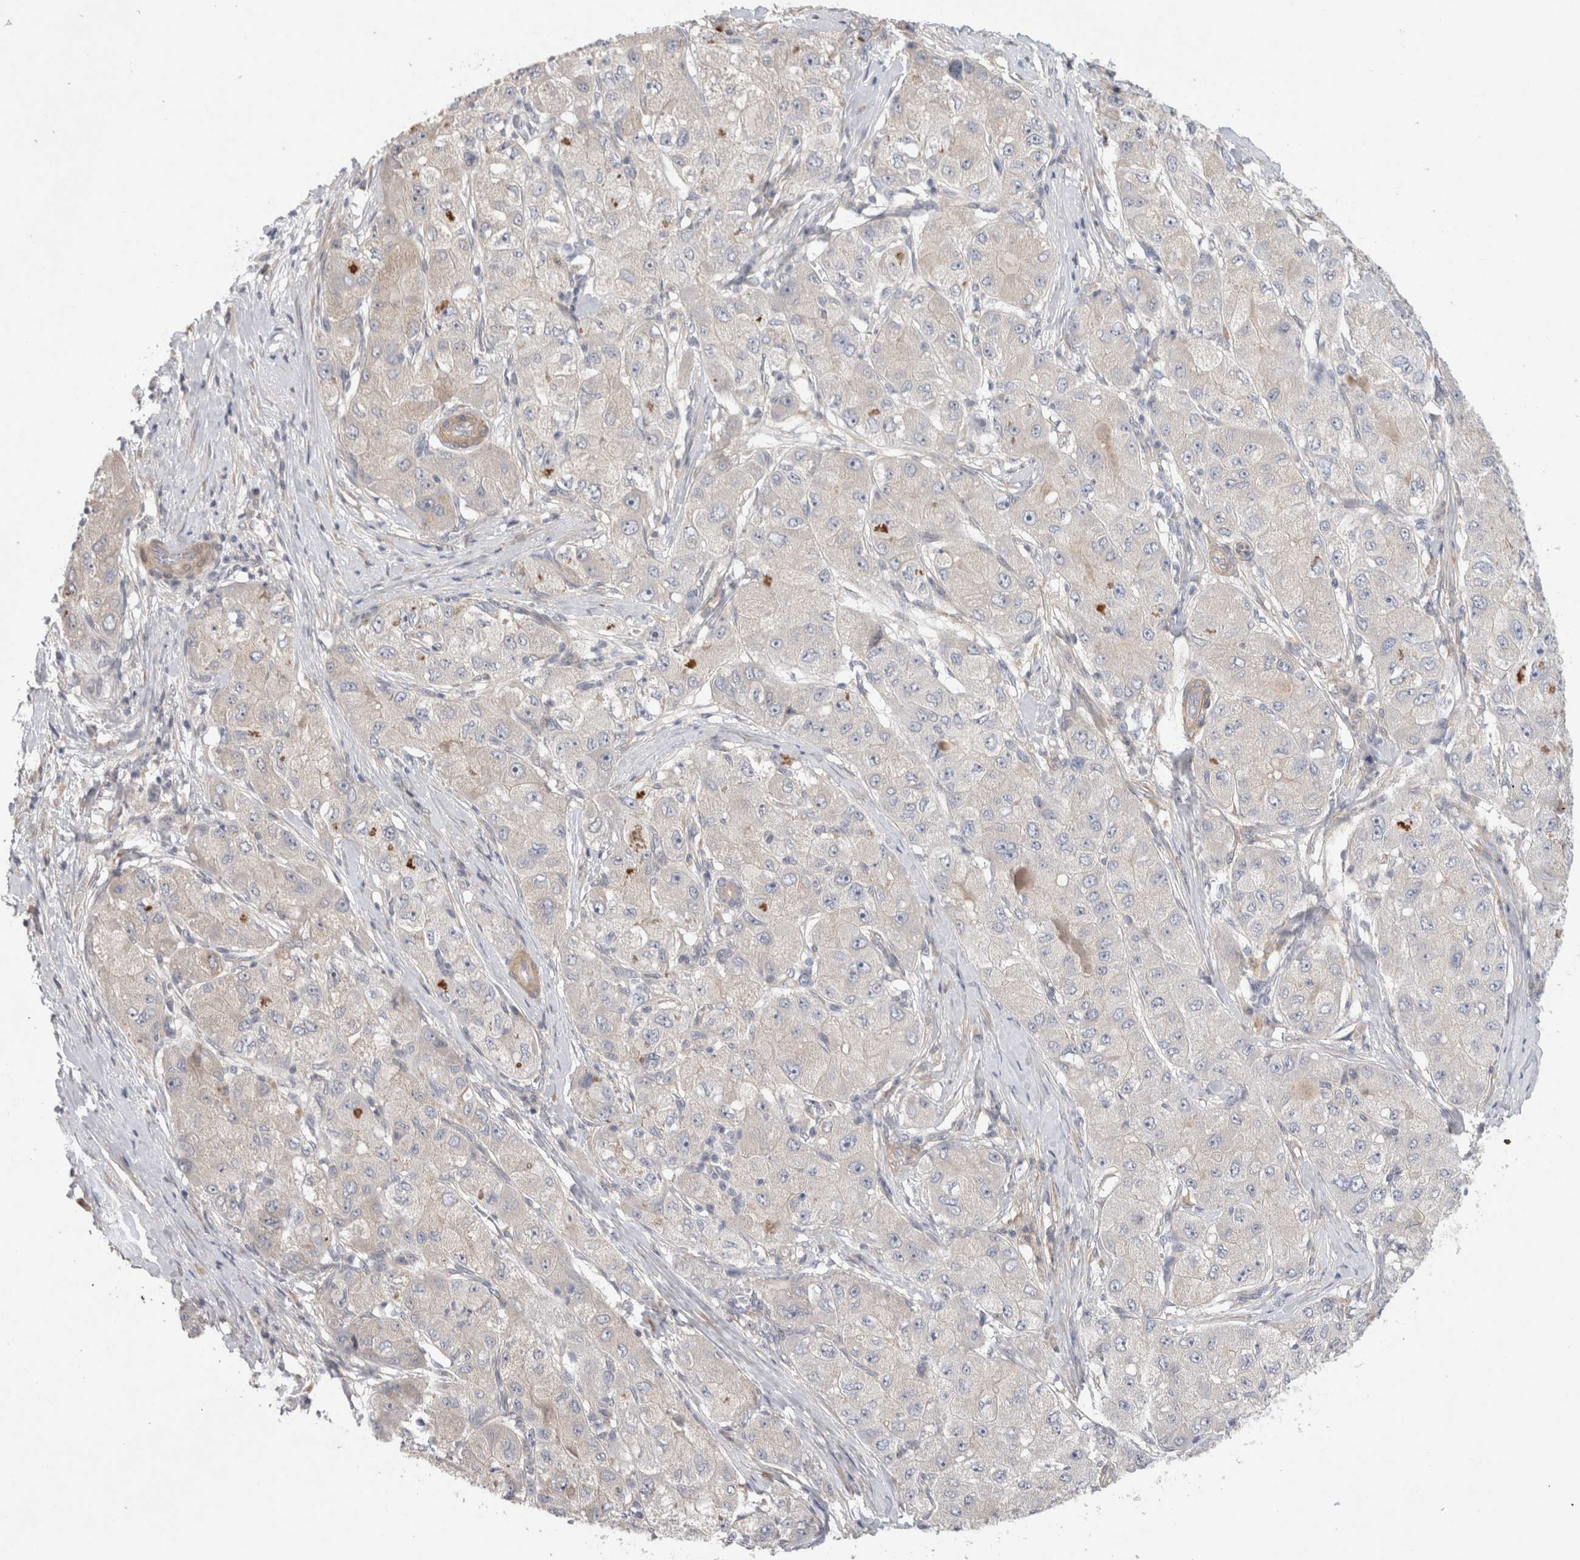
{"staining": {"intensity": "negative", "quantity": "none", "location": "none"}, "tissue": "liver cancer", "cell_type": "Tumor cells", "image_type": "cancer", "snomed": [{"axis": "morphology", "description": "Carcinoma, Hepatocellular, NOS"}, {"axis": "topography", "description": "Liver"}], "caption": "Liver hepatocellular carcinoma was stained to show a protein in brown. There is no significant staining in tumor cells. (Brightfield microscopy of DAB (3,3'-diaminobenzidine) immunohistochemistry (IHC) at high magnification).", "gene": "BZW2", "patient": {"sex": "male", "age": 80}}